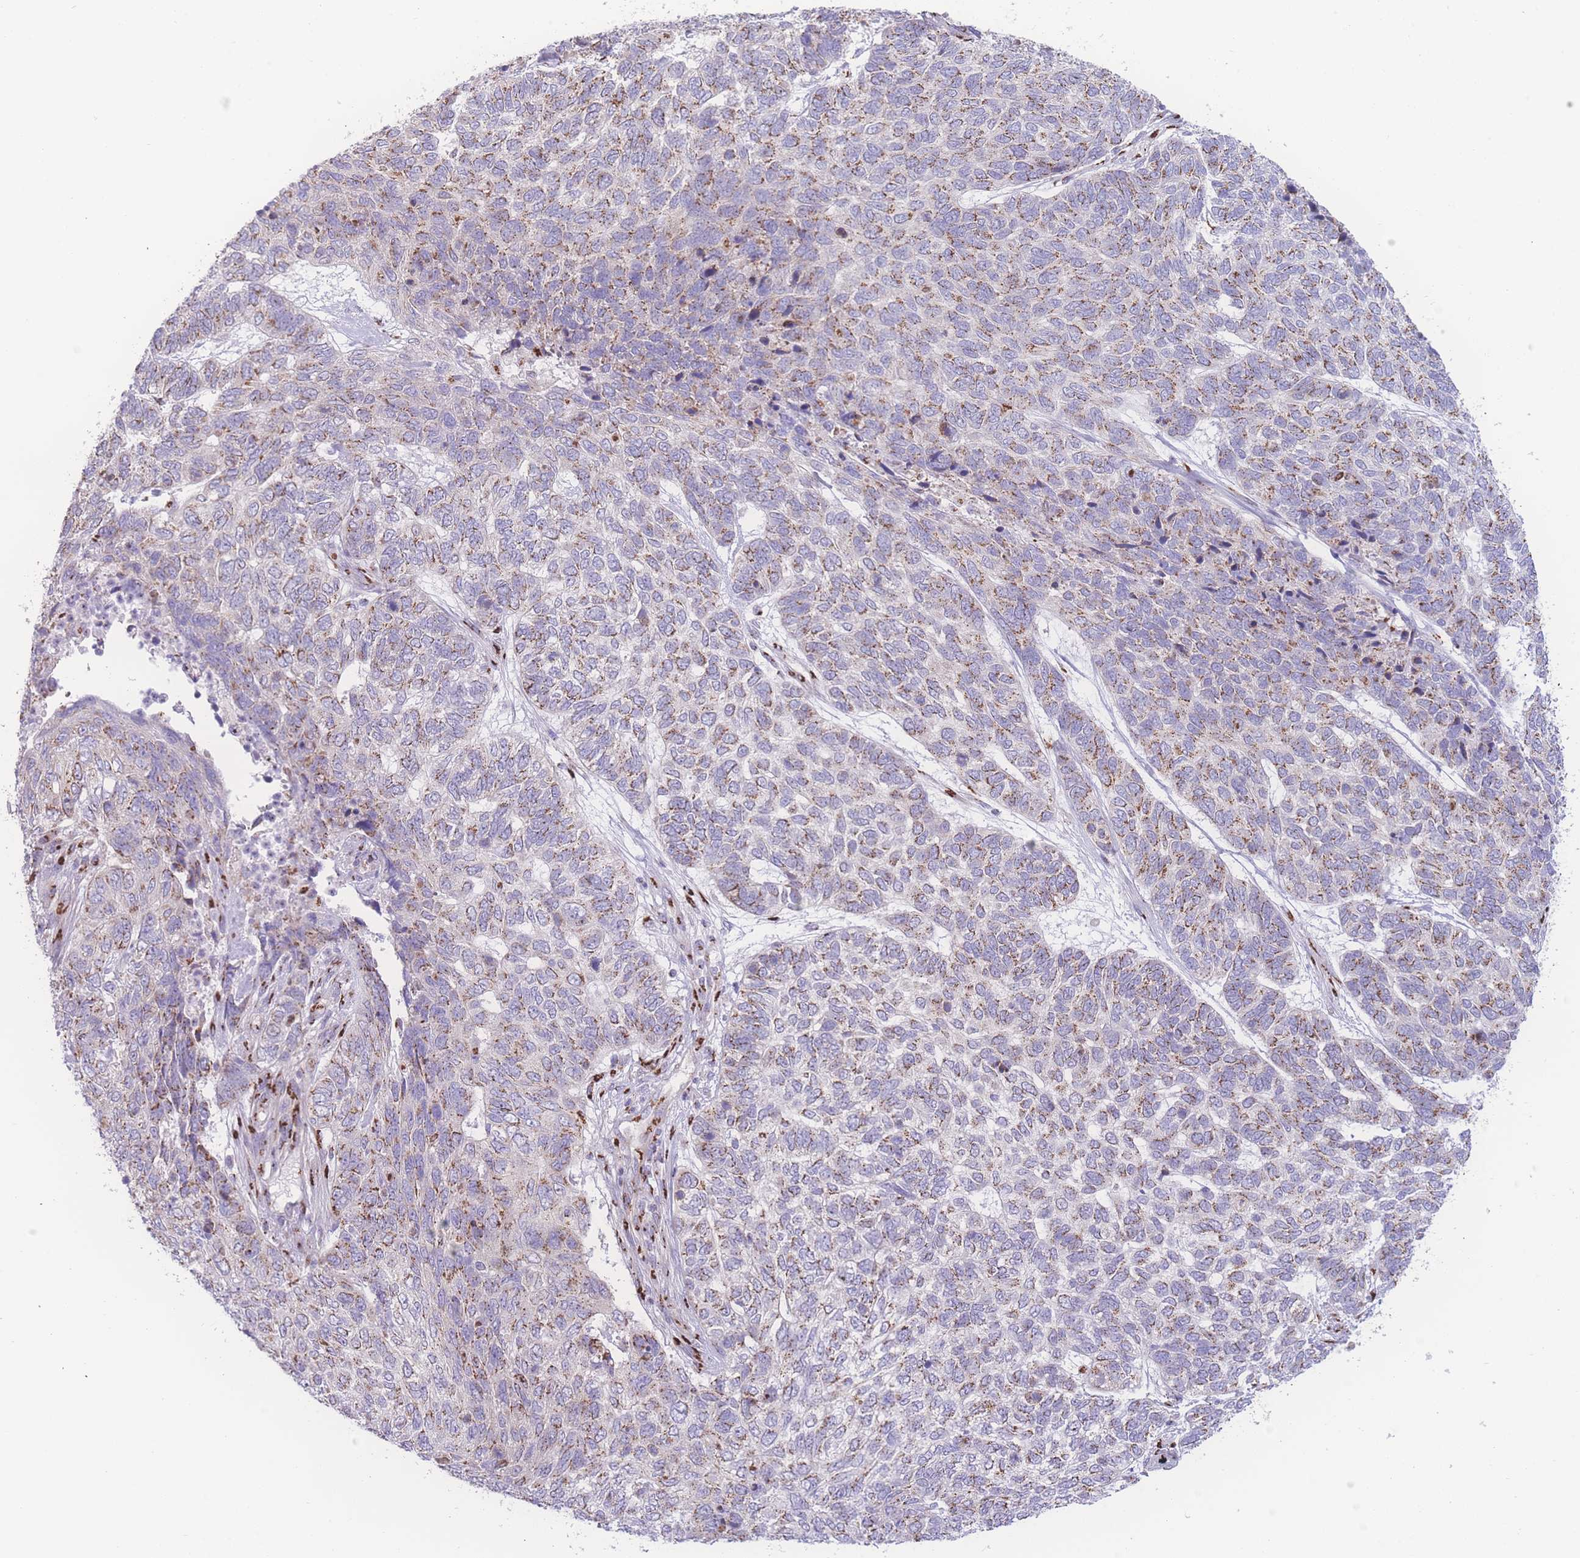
{"staining": {"intensity": "moderate", "quantity": ">75%", "location": "cytoplasmic/membranous"}, "tissue": "skin cancer", "cell_type": "Tumor cells", "image_type": "cancer", "snomed": [{"axis": "morphology", "description": "Basal cell carcinoma"}, {"axis": "topography", "description": "Skin"}], "caption": "Skin cancer stained with immunohistochemistry (IHC) shows moderate cytoplasmic/membranous expression in approximately >75% of tumor cells.", "gene": "GOLM2", "patient": {"sex": "female", "age": 65}}